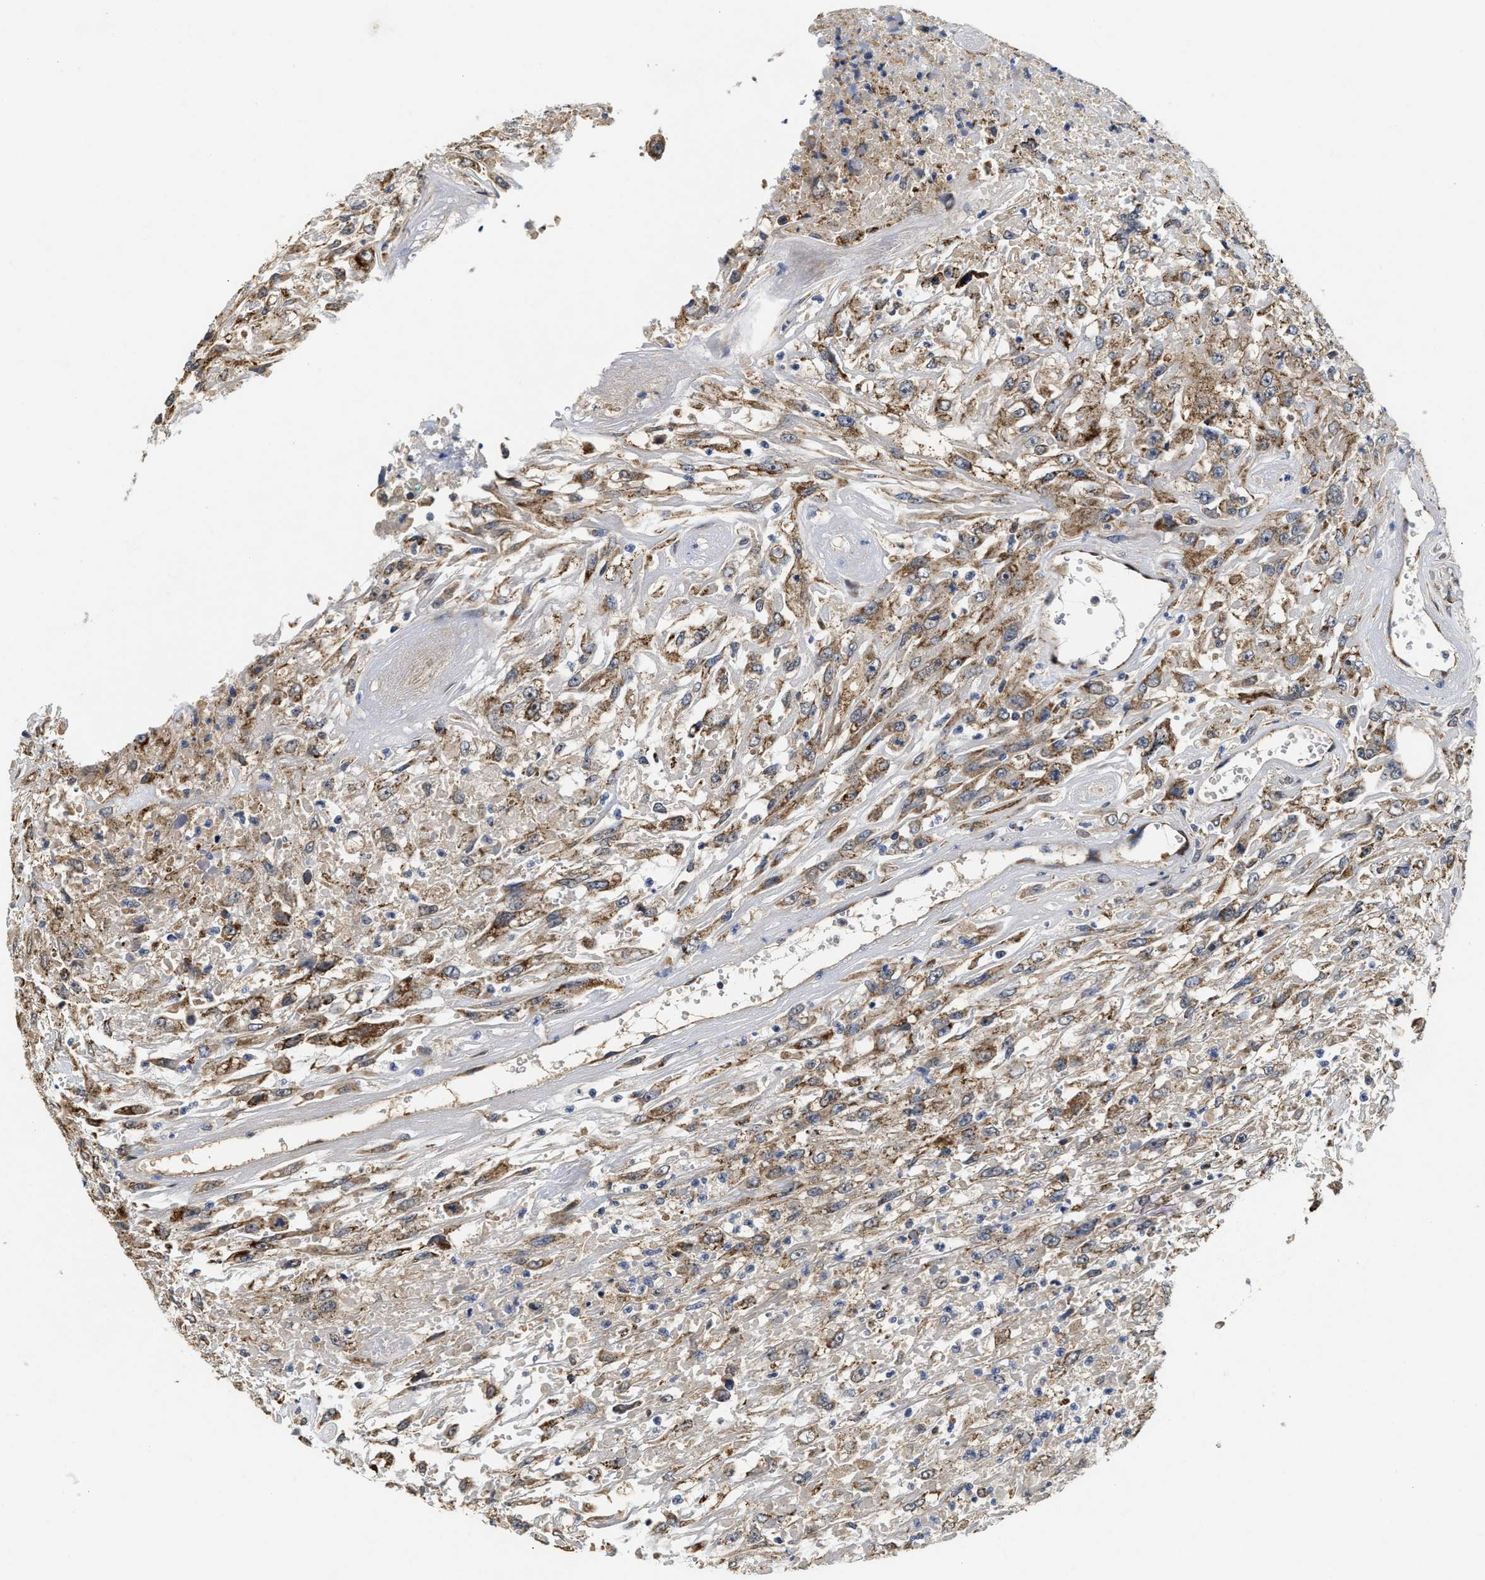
{"staining": {"intensity": "moderate", "quantity": ">75%", "location": "cytoplasmic/membranous"}, "tissue": "urothelial cancer", "cell_type": "Tumor cells", "image_type": "cancer", "snomed": [{"axis": "morphology", "description": "Urothelial carcinoma, High grade"}, {"axis": "topography", "description": "Urinary bladder"}], "caption": "Urothelial cancer was stained to show a protein in brown. There is medium levels of moderate cytoplasmic/membranous expression in approximately >75% of tumor cells.", "gene": "SCYL2", "patient": {"sex": "male", "age": 46}}